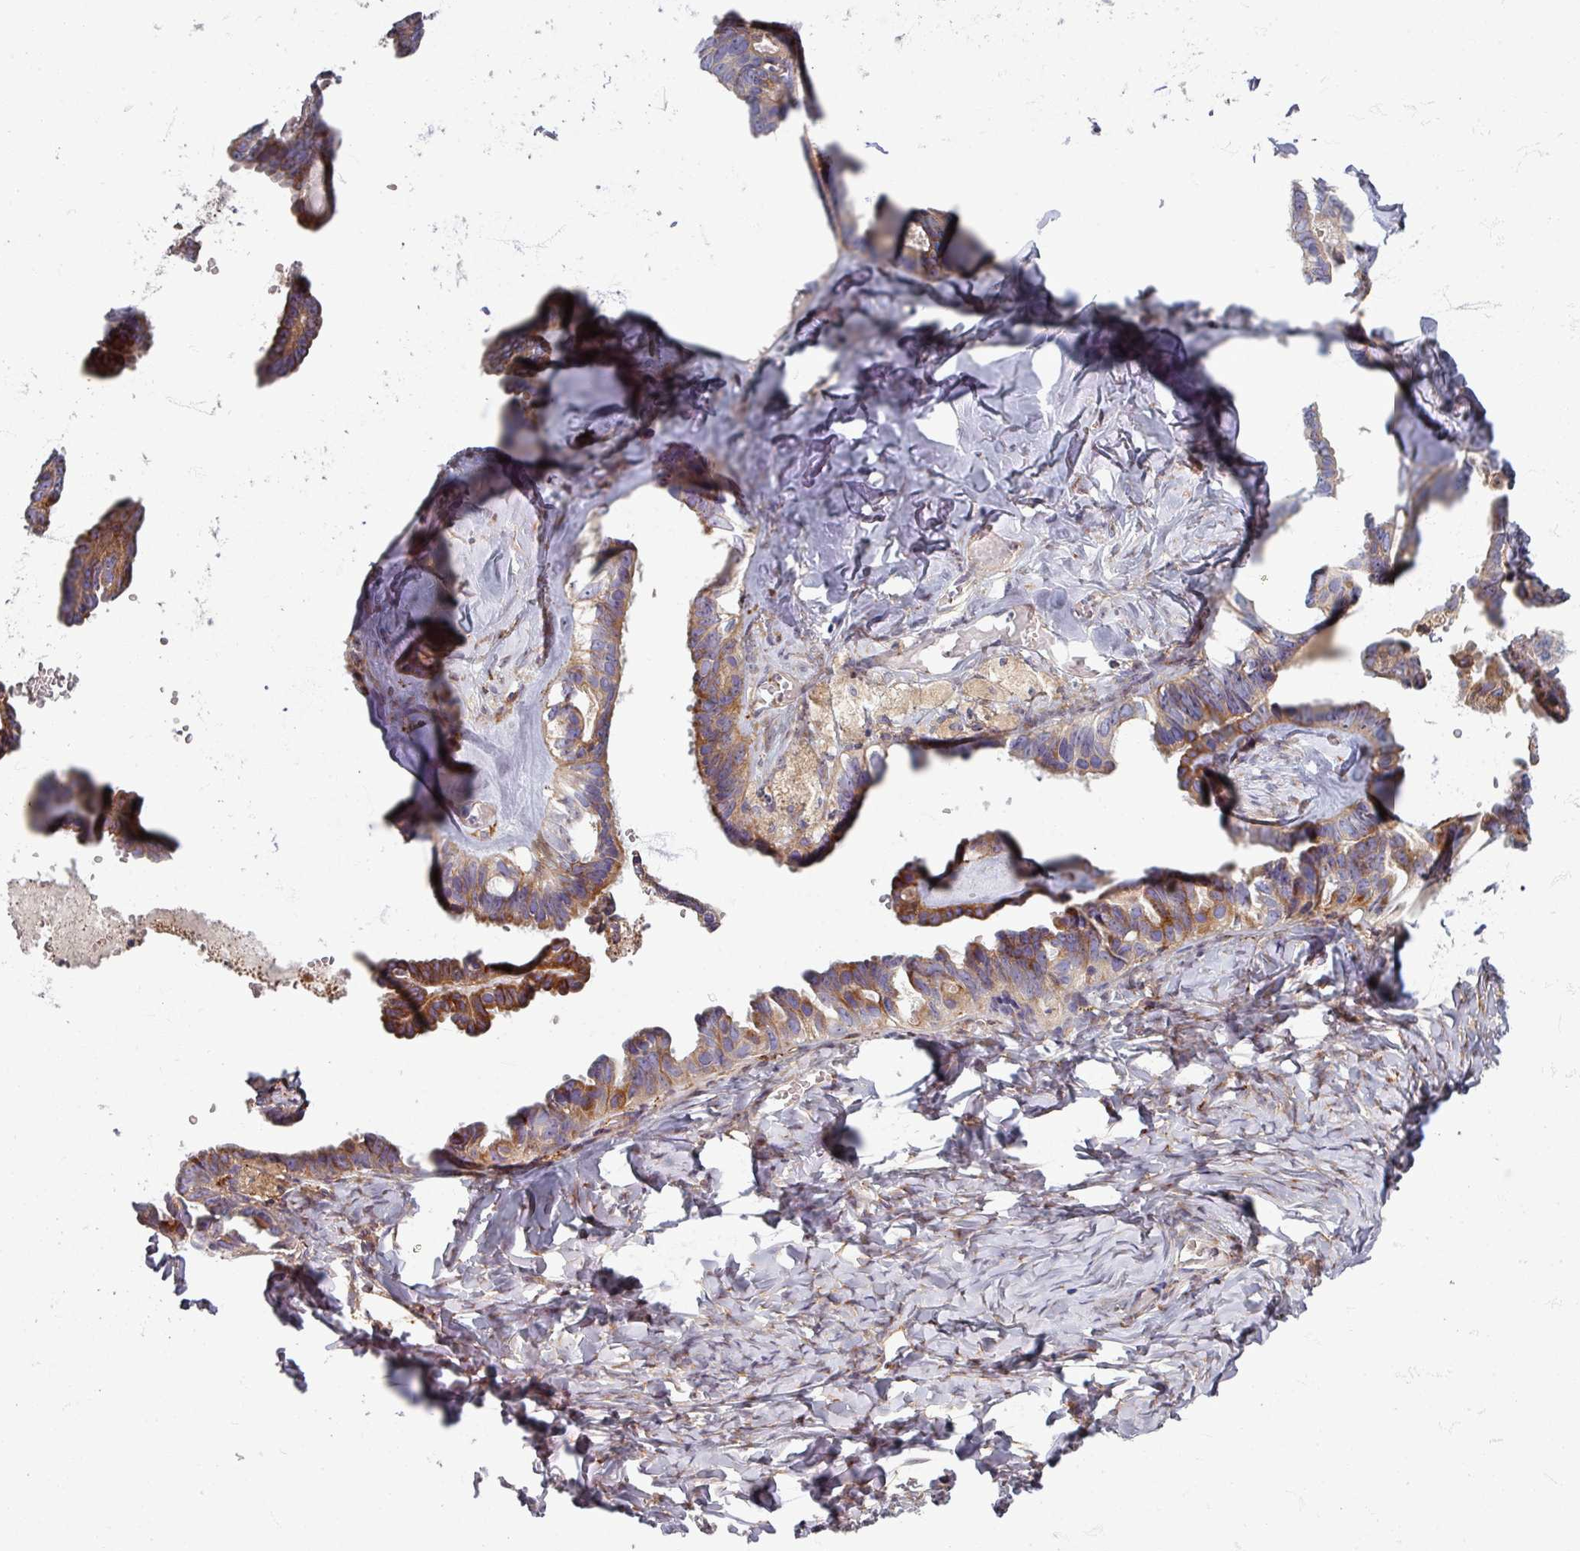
{"staining": {"intensity": "moderate", "quantity": ">75%", "location": "cytoplasmic/membranous"}, "tissue": "ovarian cancer", "cell_type": "Tumor cells", "image_type": "cancer", "snomed": [{"axis": "morphology", "description": "Cystadenocarcinoma, serous, NOS"}, {"axis": "topography", "description": "Ovary"}], "caption": "About >75% of tumor cells in human ovarian cancer (serous cystadenocarcinoma) show moderate cytoplasmic/membranous protein expression as visualized by brown immunohistochemical staining.", "gene": "GABARAPL1", "patient": {"sex": "female", "age": 69}}